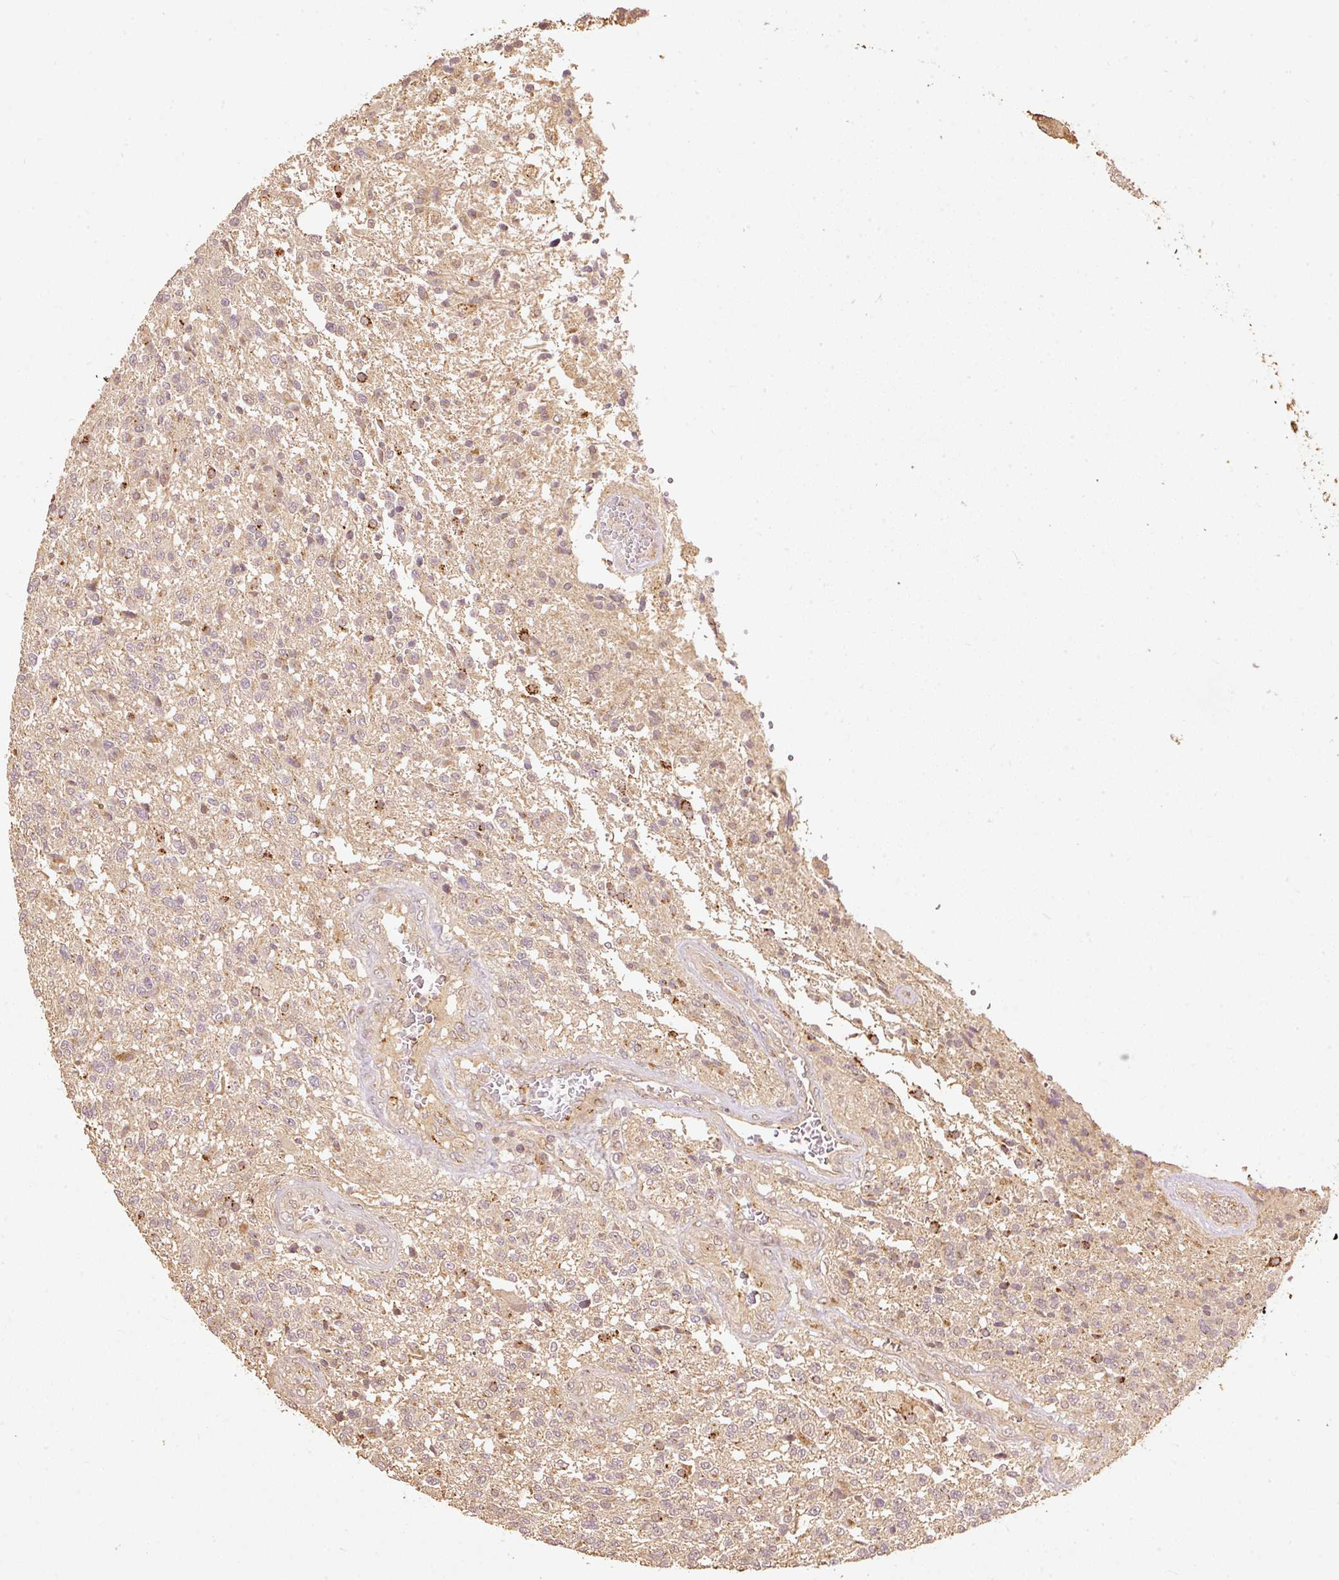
{"staining": {"intensity": "weak", "quantity": ">75%", "location": "cytoplasmic/membranous"}, "tissue": "glioma", "cell_type": "Tumor cells", "image_type": "cancer", "snomed": [{"axis": "morphology", "description": "Glioma, malignant, High grade"}, {"axis": "topography", "description": "Brain"}], "caption": "About >75% of tumor cells in human glioma show weak cytoplasmic/membranous protein expression as visualized by brown immunohistochemical staining.", "gene": "FUT8", "patient": {"sex": "male", "age": 56}}